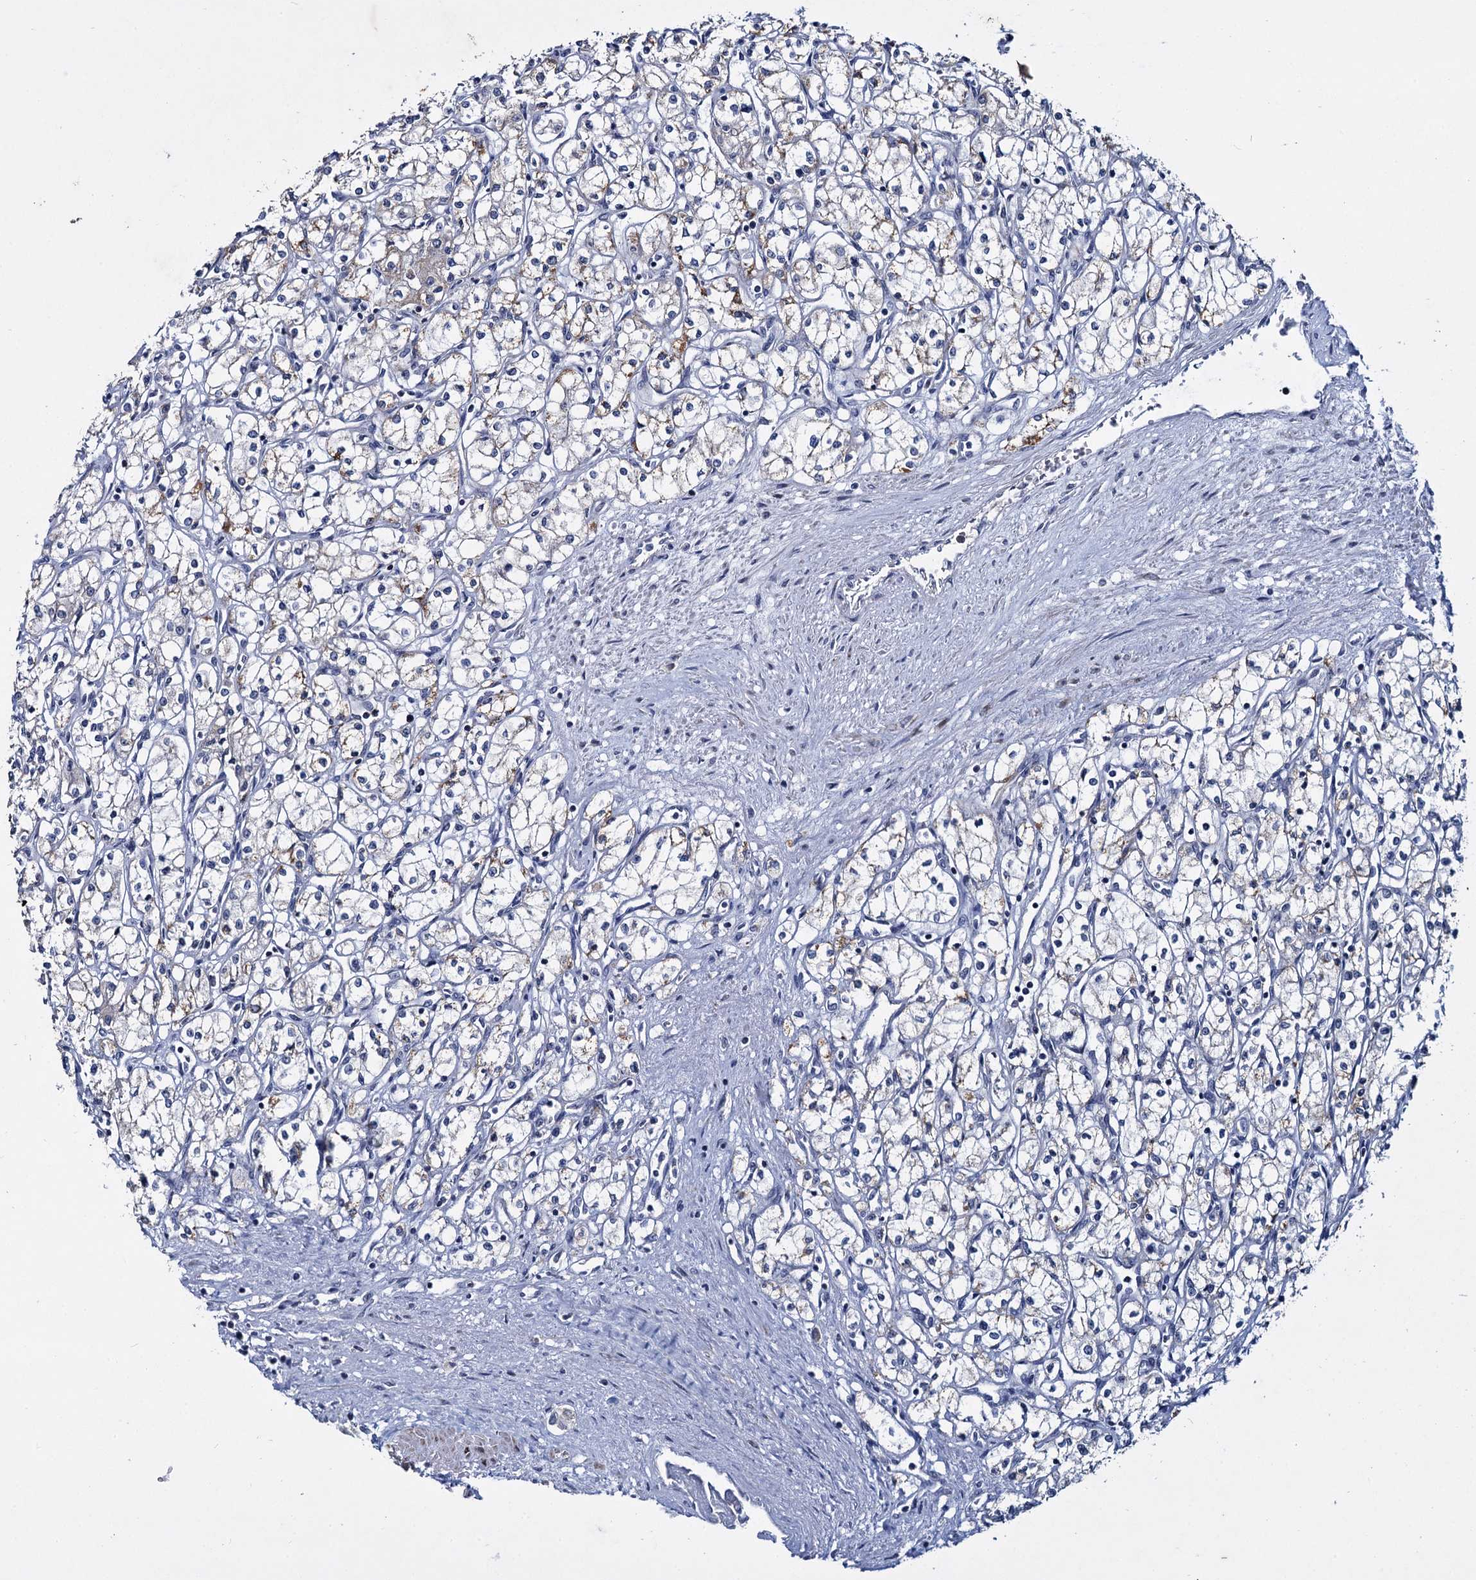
{"staining": {"intensity": "negative", "quantity": "none", "location": "none"}, "tissue": "renal cancer", "cell_type": "Tumor cells", "image_type": "cancer", "snomed": [{"axis": "morphology", "description": "Adenocarcinoma, NOS"}, {"axis": "topography", "description": "Kidney"}], "caption": "DAB immunohistochemical staining of renal adenocarcinoma reveals no significant expression in tumor cells.", "gene": "RPUSD4", "patient": {"sex": "male", "age": 59}}